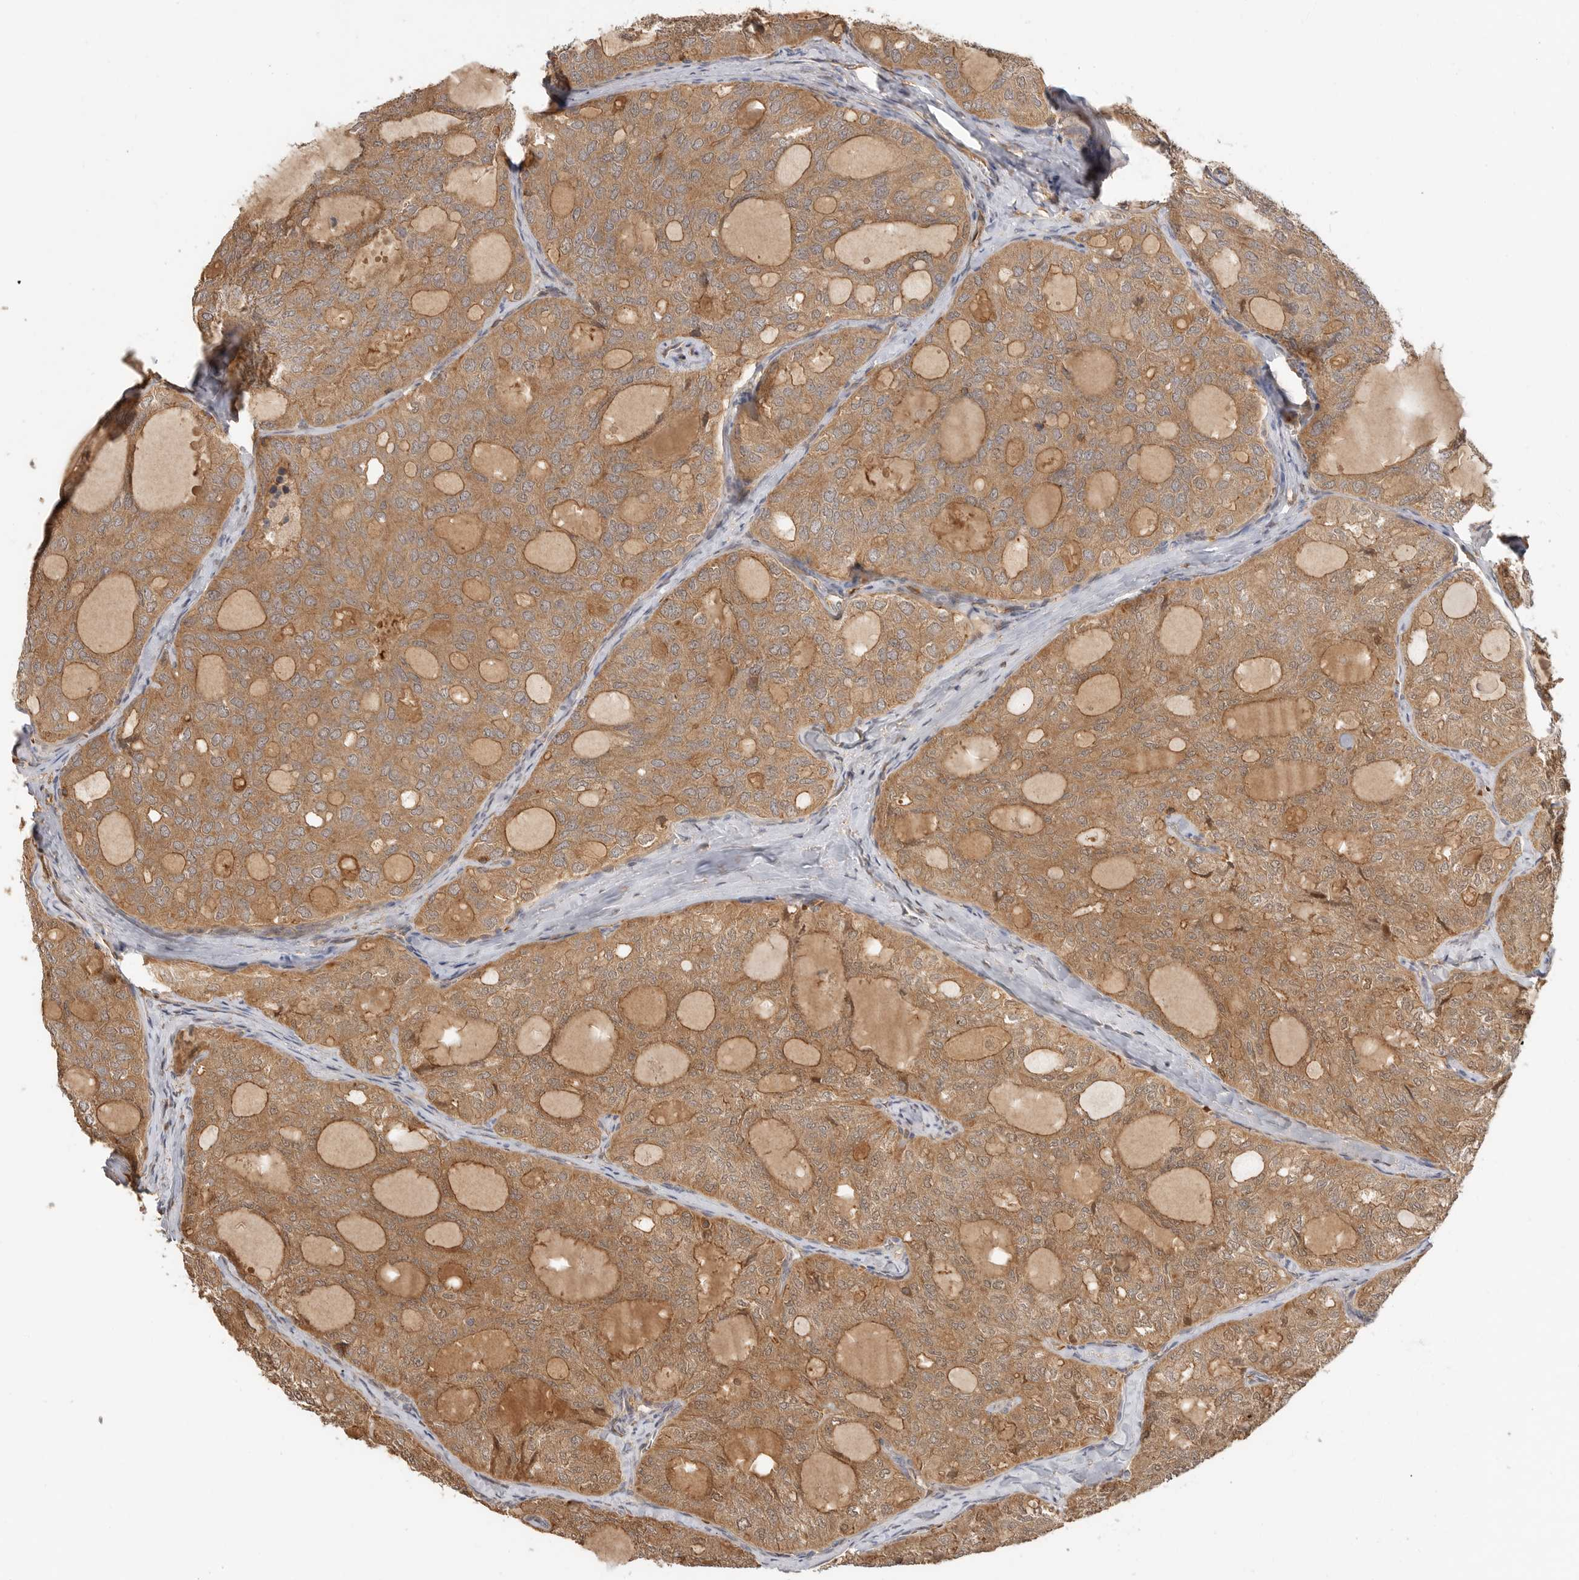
{"staining": {"intensity": "moderate", "quantity": ">75%", "location": "cytoplasmic/membranous,nuclear"}, "tissue": "thyroid cancer", "cell_type": "Tumor cells", "image_type": "cancer", "snomed": [{"axis": "morphology", "description": "Follicular adenoma carcinoma, NOS"}, {"axis": "topography", "description": "Thyroid gland"}], "caption": "A high-resolution image shows immunohistochemistry (IHC) staining of thyroid cancer (follicular adenoma carcinoma), which reveals moderate cytoplasmic/membranous and nuclear expression in approximately >75% of tumor cells.", "gene": "CLDN12", "patient": {"sex": "male", "age": 75}}